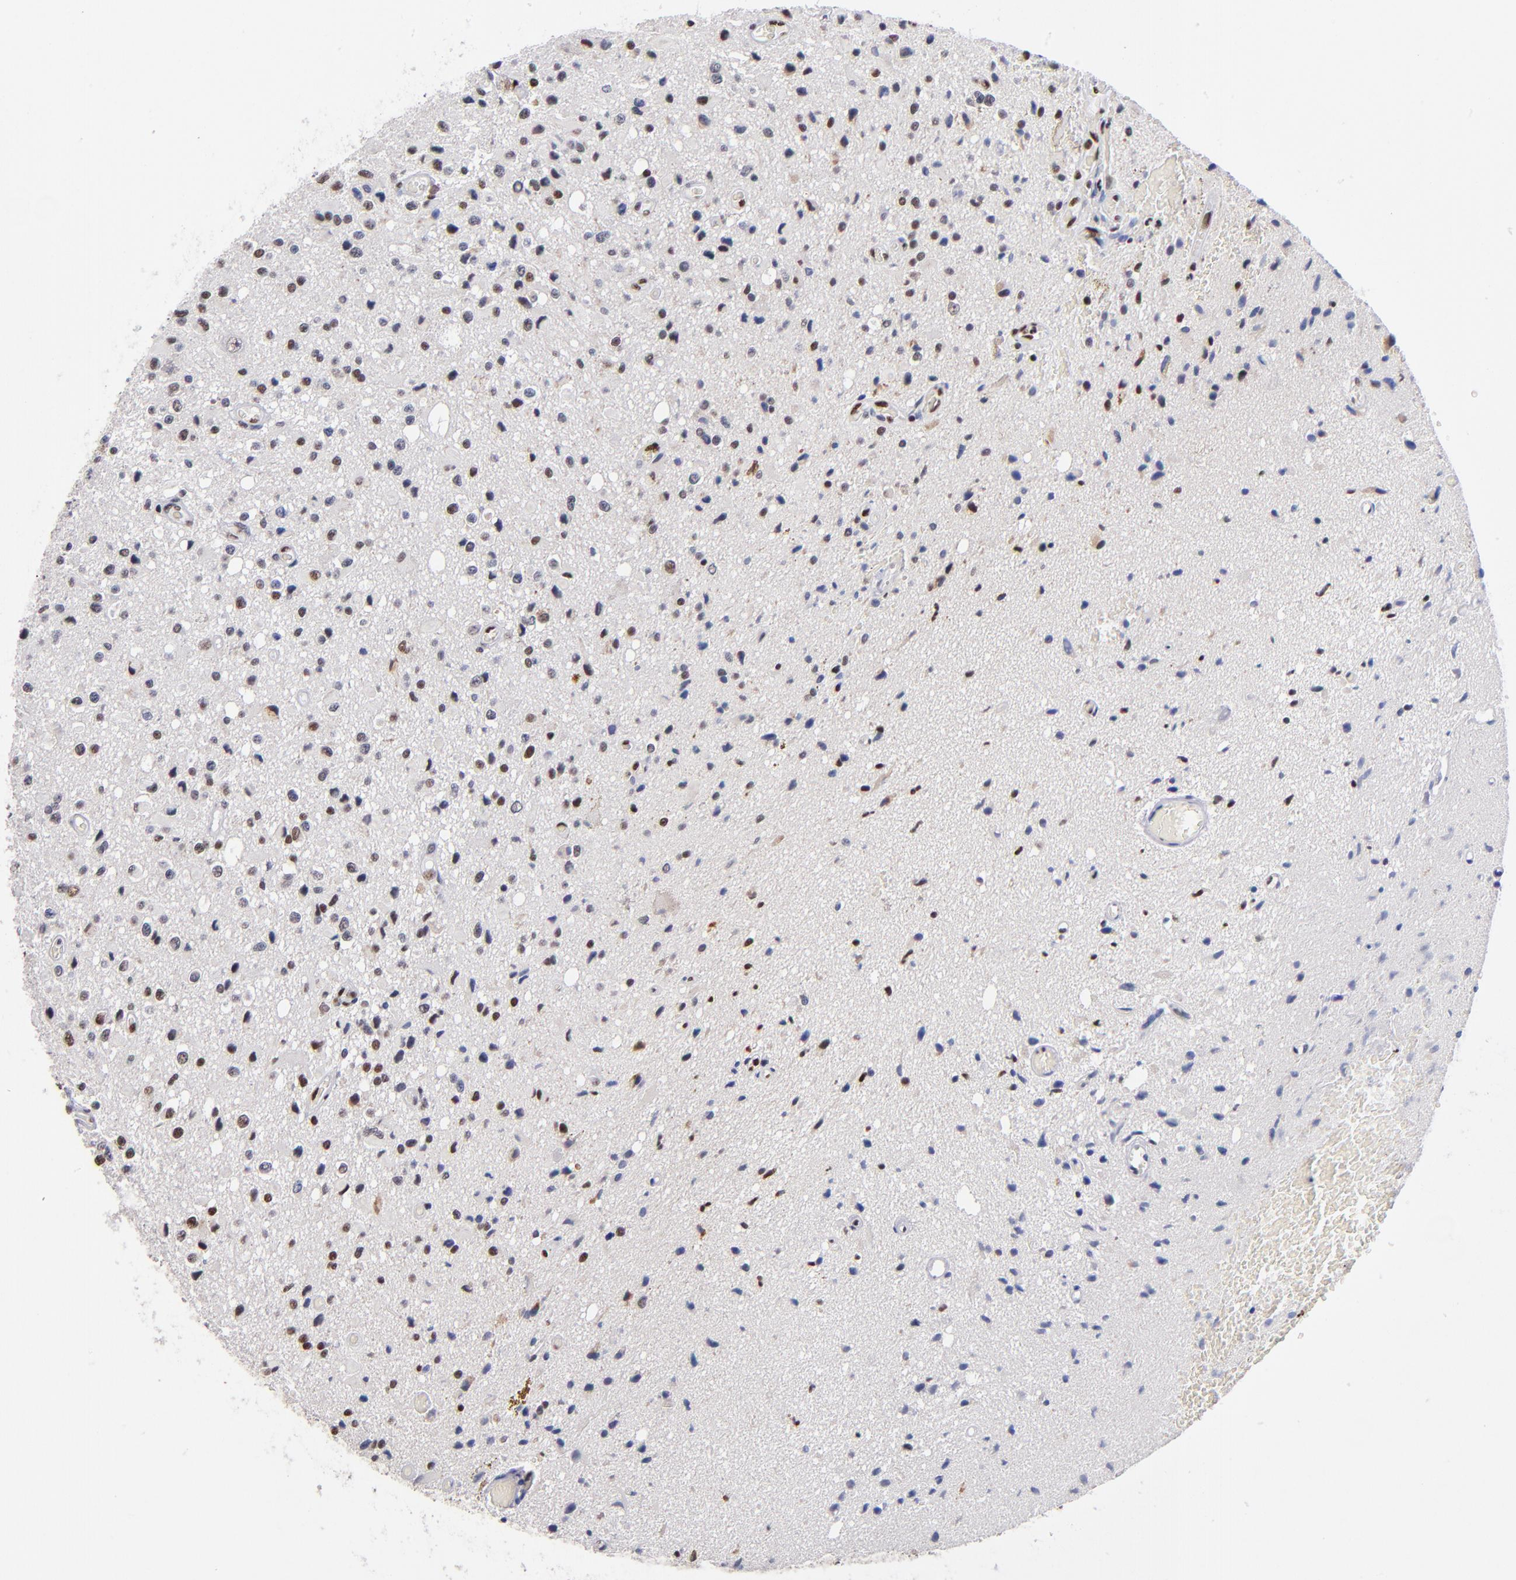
{"staining": {"intensity": "moderate", "quantity": "25%-75%", "location": "nuclear"}, "tissue": "glioma", "cell_type": "Tumor cells", "image_type": "cancer", "snomed": [{"axis": "morphology", "description": "Glioma, malignant, Low grade"}, {"axis": "topography", "description": "Brain"}], "caption": "High-power microscopy captured an IHC image of glioma, revealing moderate nuclear expression in approximately 25%-75% of tumor cells. Nuclei are stained in blue.", "gene": "MN1", "patient": {"sex": "male", "age": 58}}